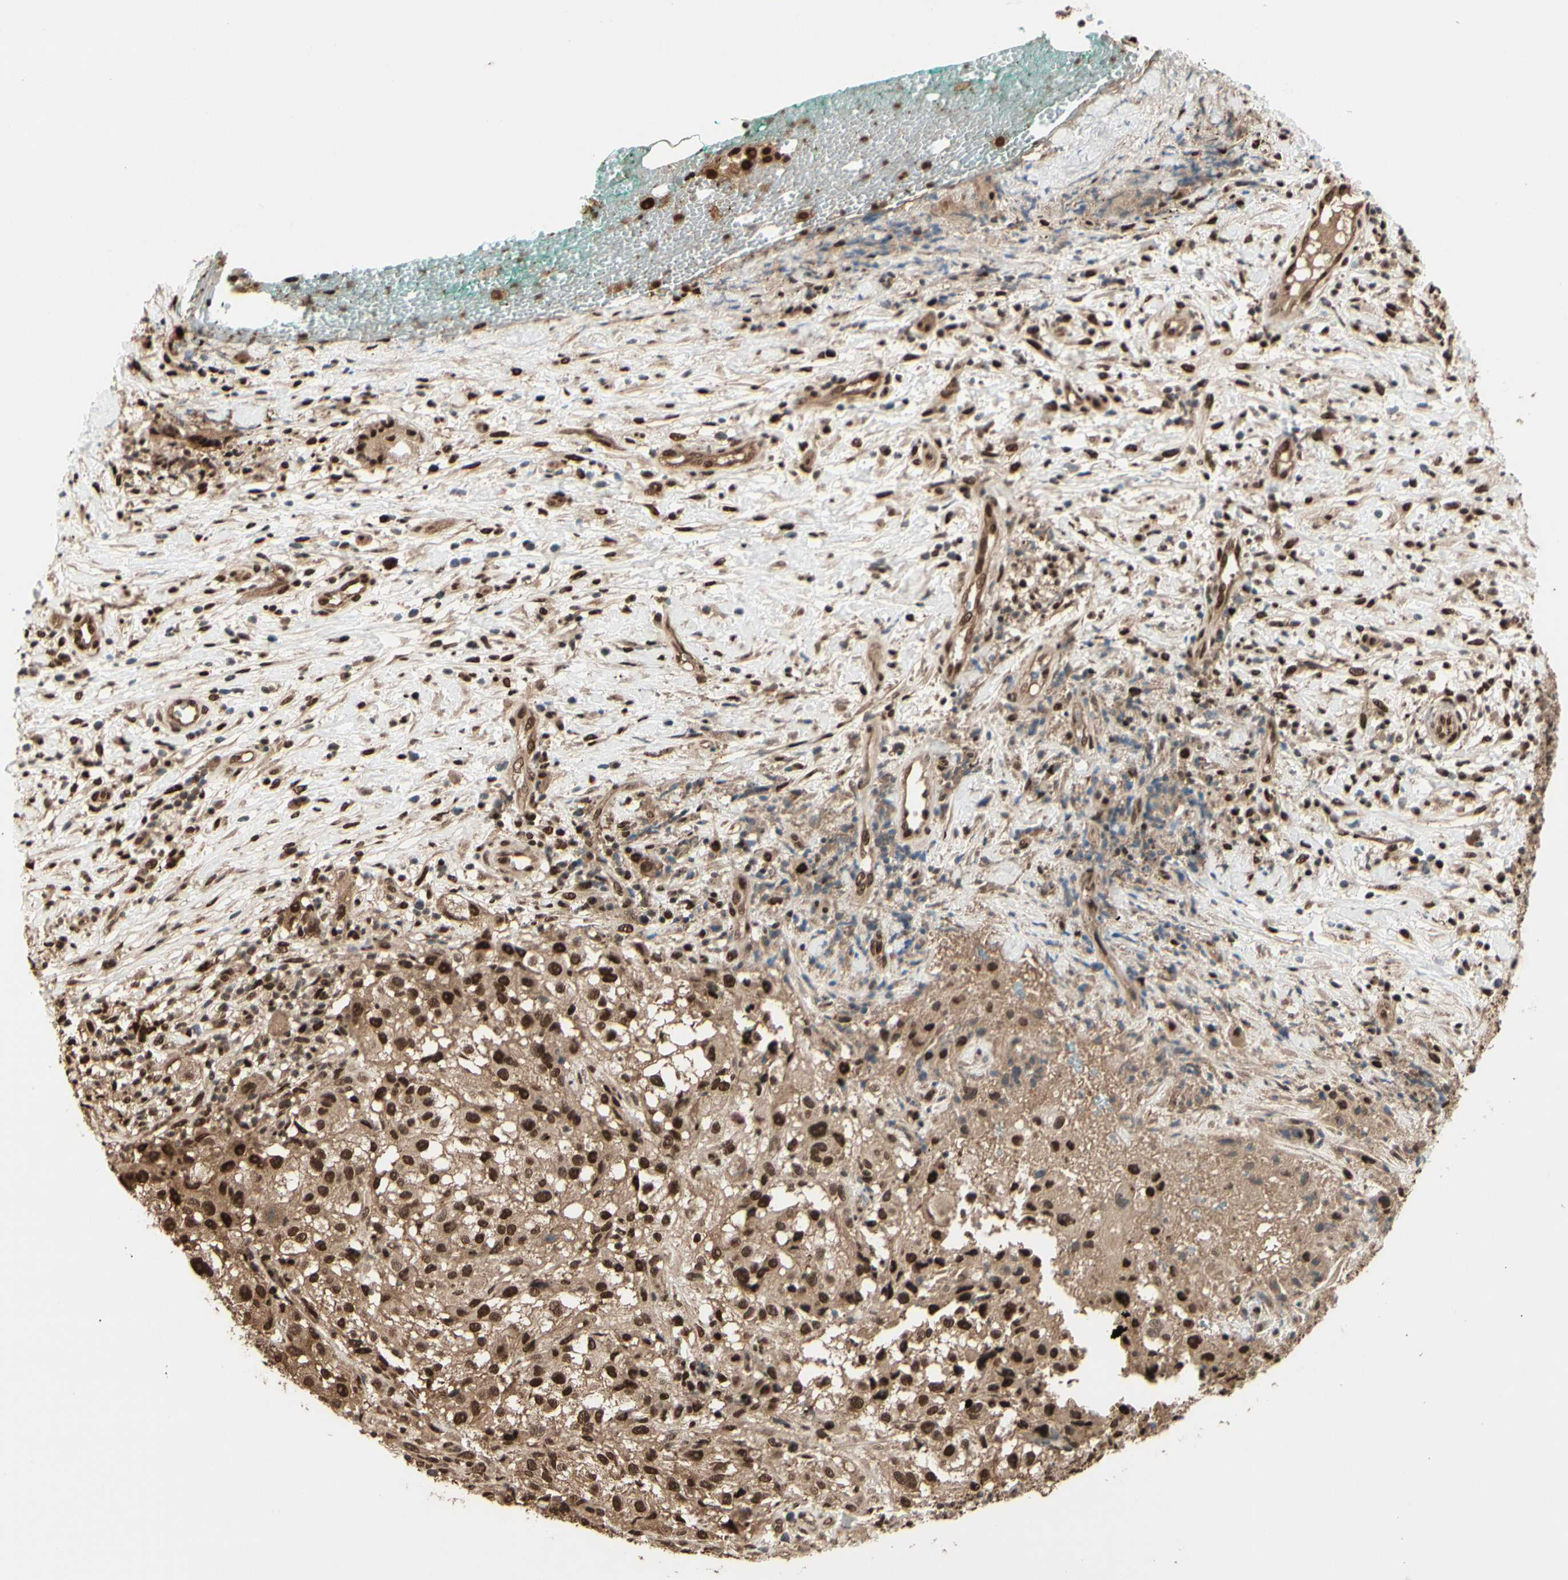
{"staining": {"intensity": "strong", "quantity": ">75%", "location": "cytoplasmic/membranous,nuclear"}, "tissue": "melanoma", "cell_type": "Tumor cells", "image_type": "cancer", "snomed": [{"axis": "morphology", "description": "Necrosis, NOS"}, {"axis": "morphology", "description": "Malignant melanoma, NOS"}, {"axis": "topography", "description": "Skin"}], "caption": "Brown immunohistochemical staining in human malignant melanoma demonstrates strong cytoplasmic/membranous and nuclear expression in approximately >75% of tumor cells.", "gene": "HSF1", "patient": {"sex": "female", "age": 87}}